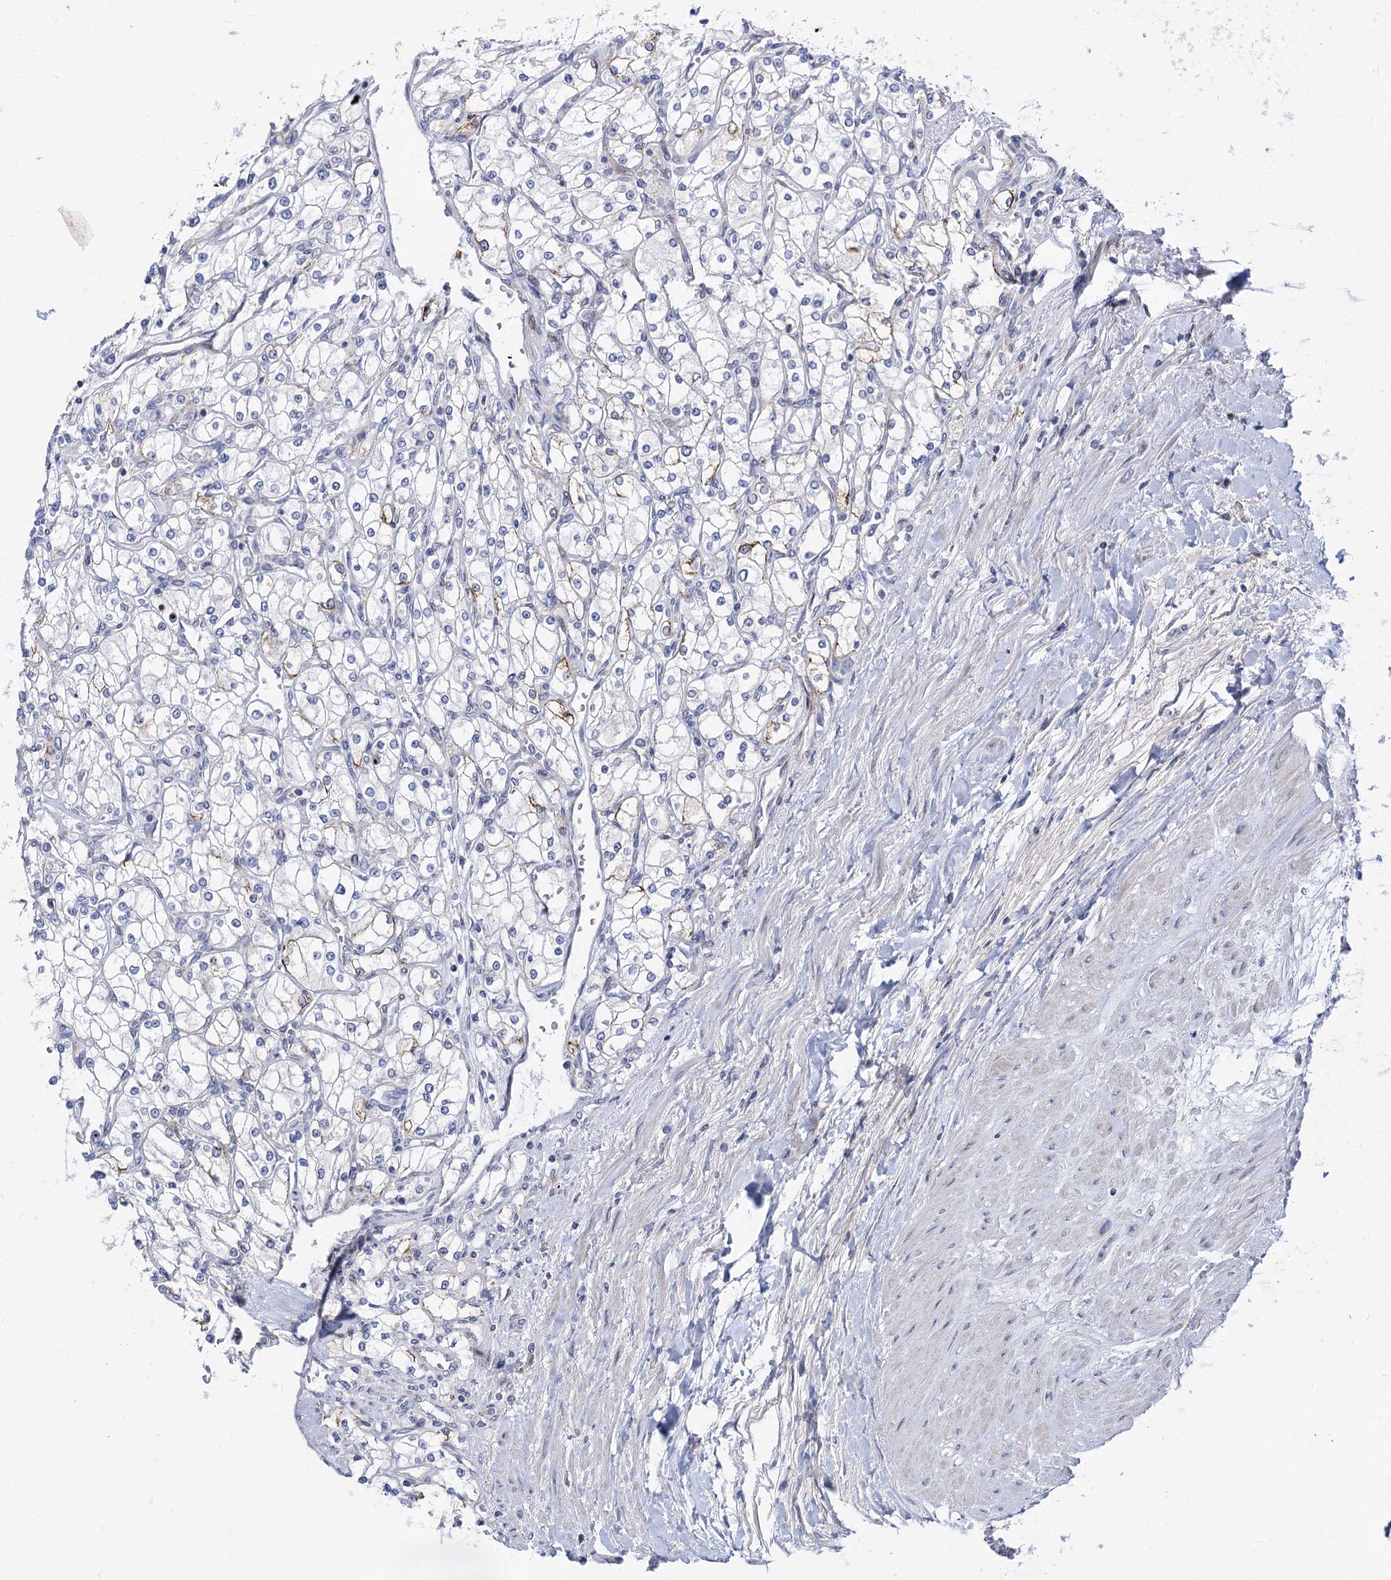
{"staining": {"intensity": "negative", "quantity": "none", "location": "none"}, "tissue": "renal cancer", "cell_type": "Tumor cells", "image_type": "cancer", "snomed": [{"axis": "morphology", "description": "Adenocarcinoma, NOS"}, {"axis": "topography", "description": "Kidney"}], "caption": "A photomicrograph of renal cancer (adenocarcinoma) stained for a protein reveals no brown staining in tumor cells. The staining was performed using DAB to visualize the protein expression in brown, while the nuclei were stained in blue with hematoxylin (Magnification: 20x).", "gene": "QPCTL", "patient": {"sex": "male", "age": 80}}